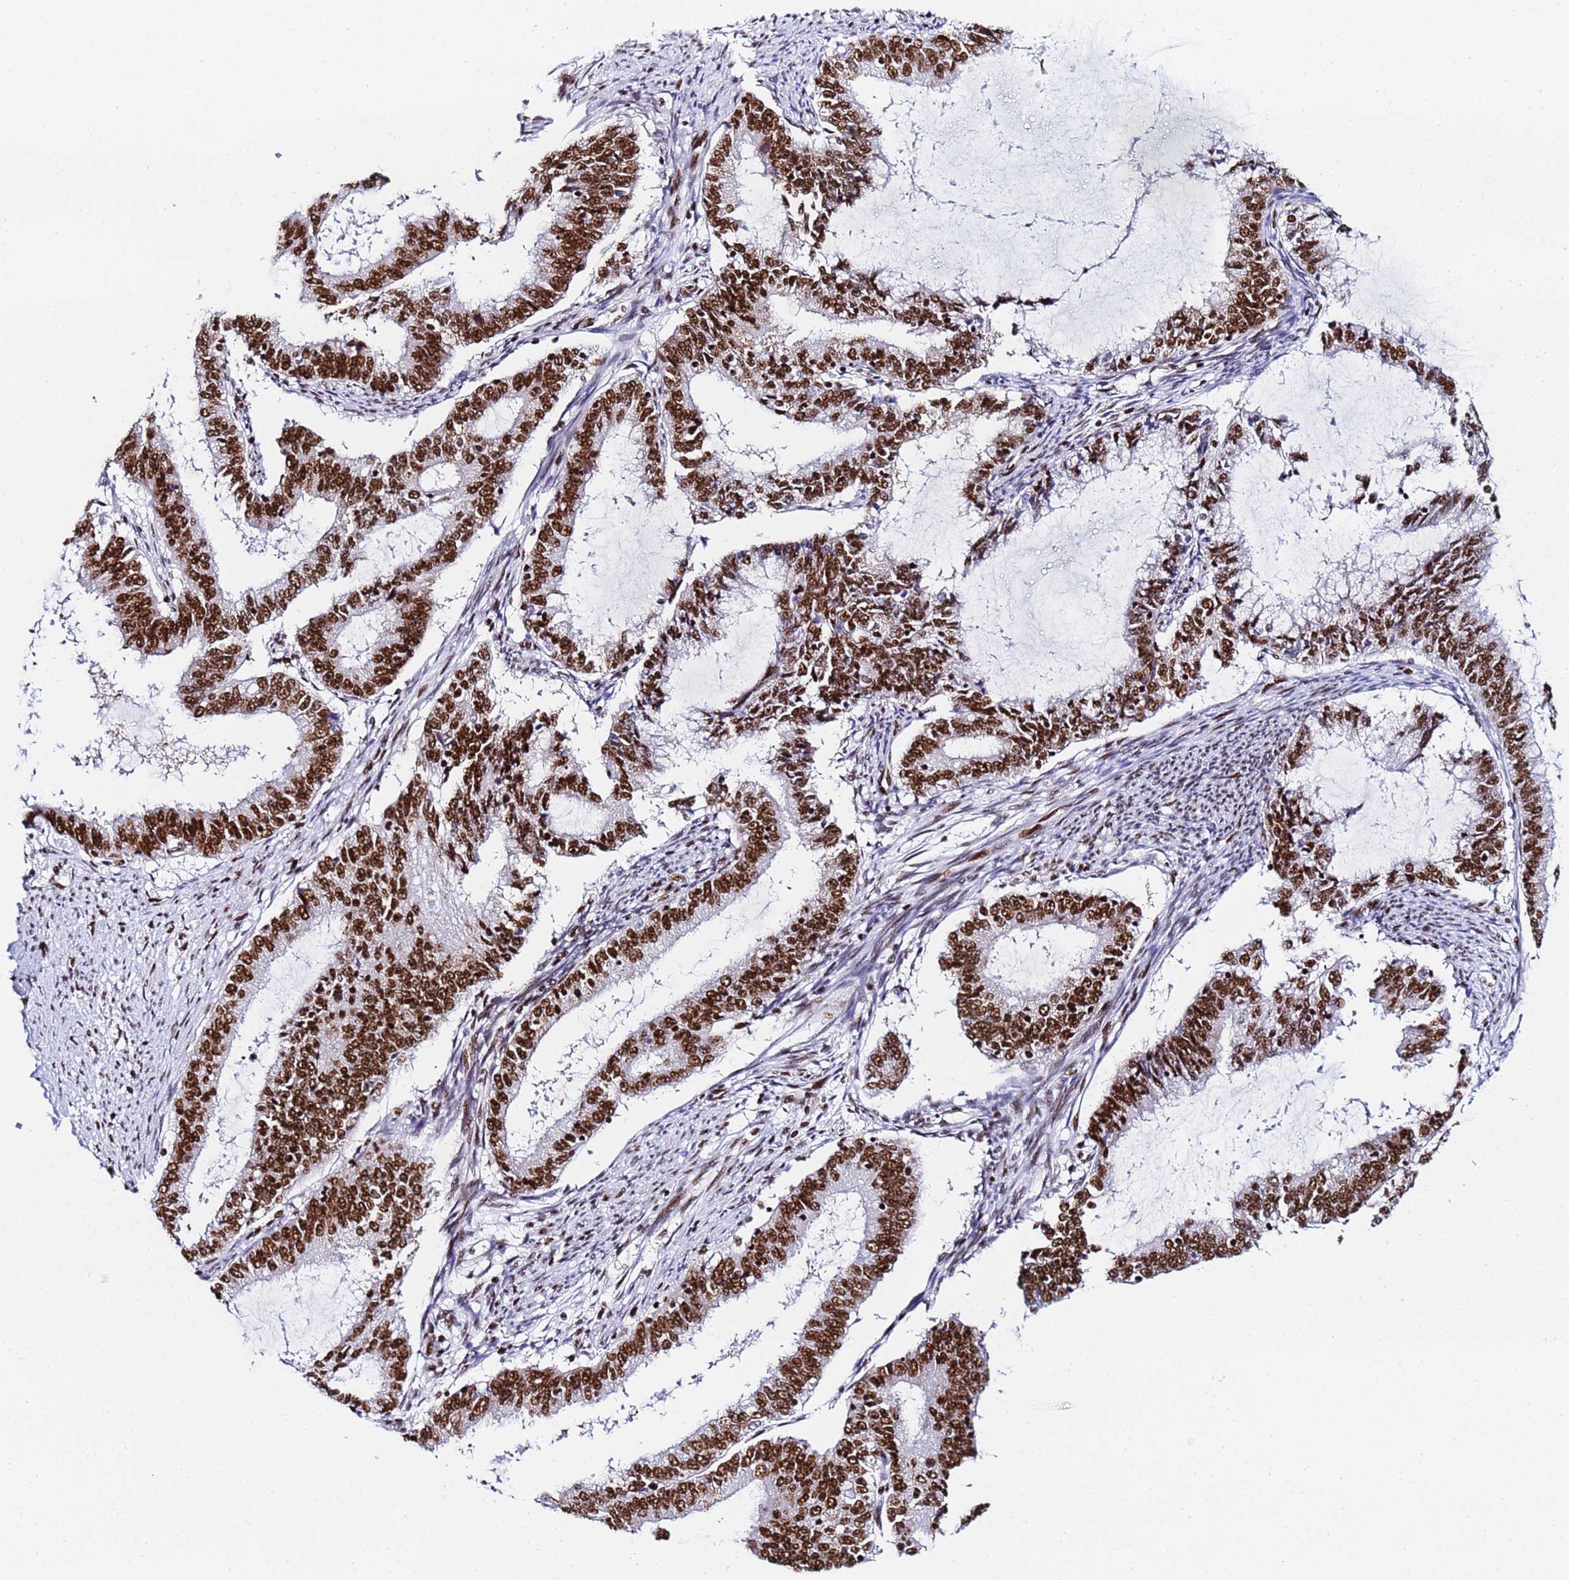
{"staining": {"intensity": "strong", "quantity": ">75%", "location": "nuclear"}, "tissue": "endometrial cancer", "cell_type": "Tumor cells", "image_type": "cancer", "snomed": [{"axis": "morphology", "description": "Adenocarcinoma, NOS"}, {"axis": "topography", "description": "Endometrium"}], "caption": "High-magnification brightfield microscopy of endometrial adenocarcinoma stained with DAB (3,3'-diaminobenzidine) (brown) and counterstained with hematoxylin (blue). tumor cells exhibit strong nuclear positivity is identified in approximately>75% of cells.", "gene": "SNRPA1", "patient": {"sex": "female", "age": 51}}